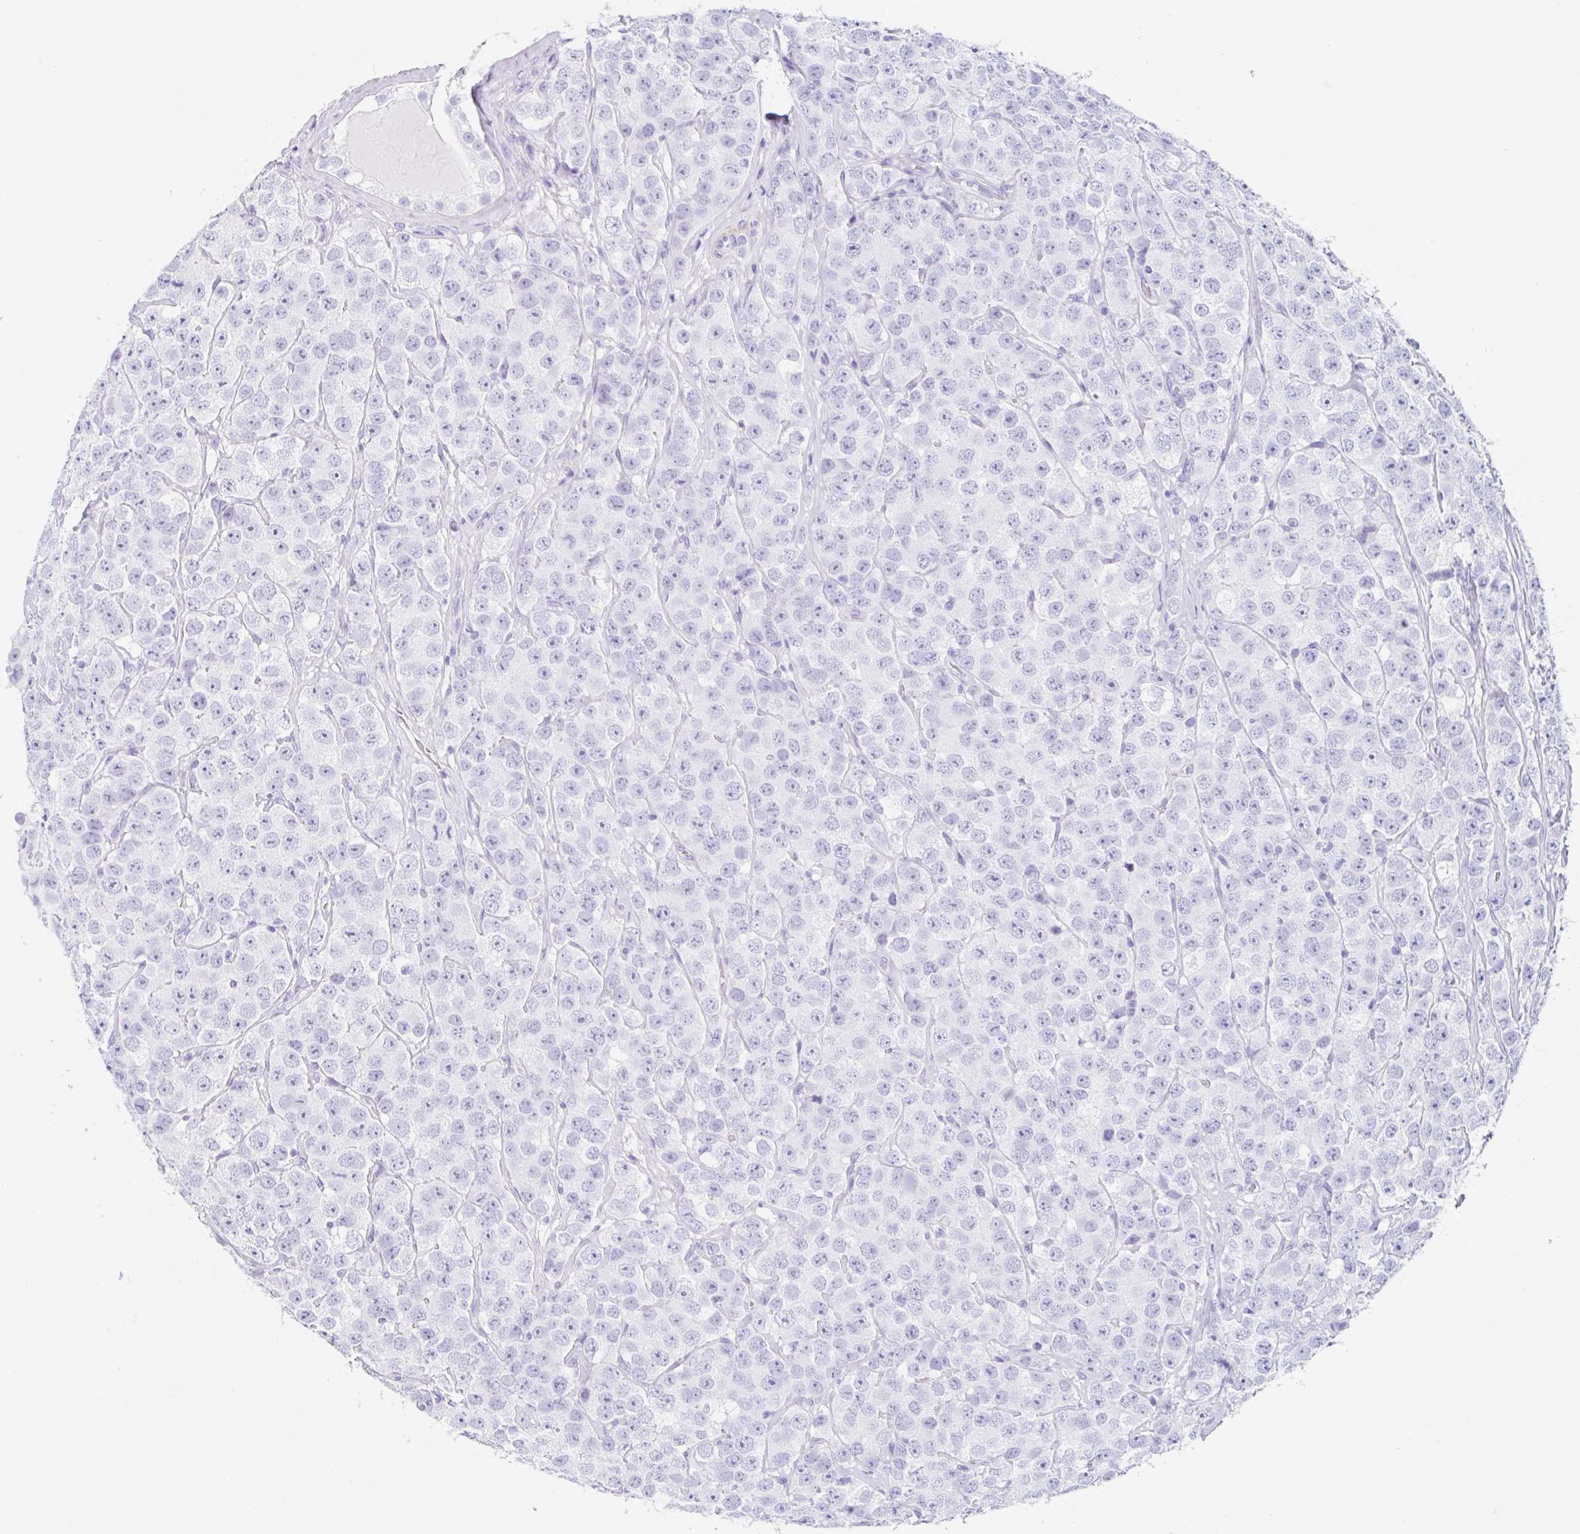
{"staining": {"intensity": "negative", "quantity": "none", "location": "none"}, "tissue": "testis cancer", "cell_type": "Tumor cells", "image_type": "cancer", "snomed": [{"axis": "morphology", "description": "Seminoma, NOS"}, {"axis": "topography", "description": "Testis"}], "caption": "IHC photomicrograph of testis seminoma stained for a protein (brown), which demonstrates no positivity in tumor cells.", "gene": "CLDND2", "patient": {"sex": "male", "age": 28}}